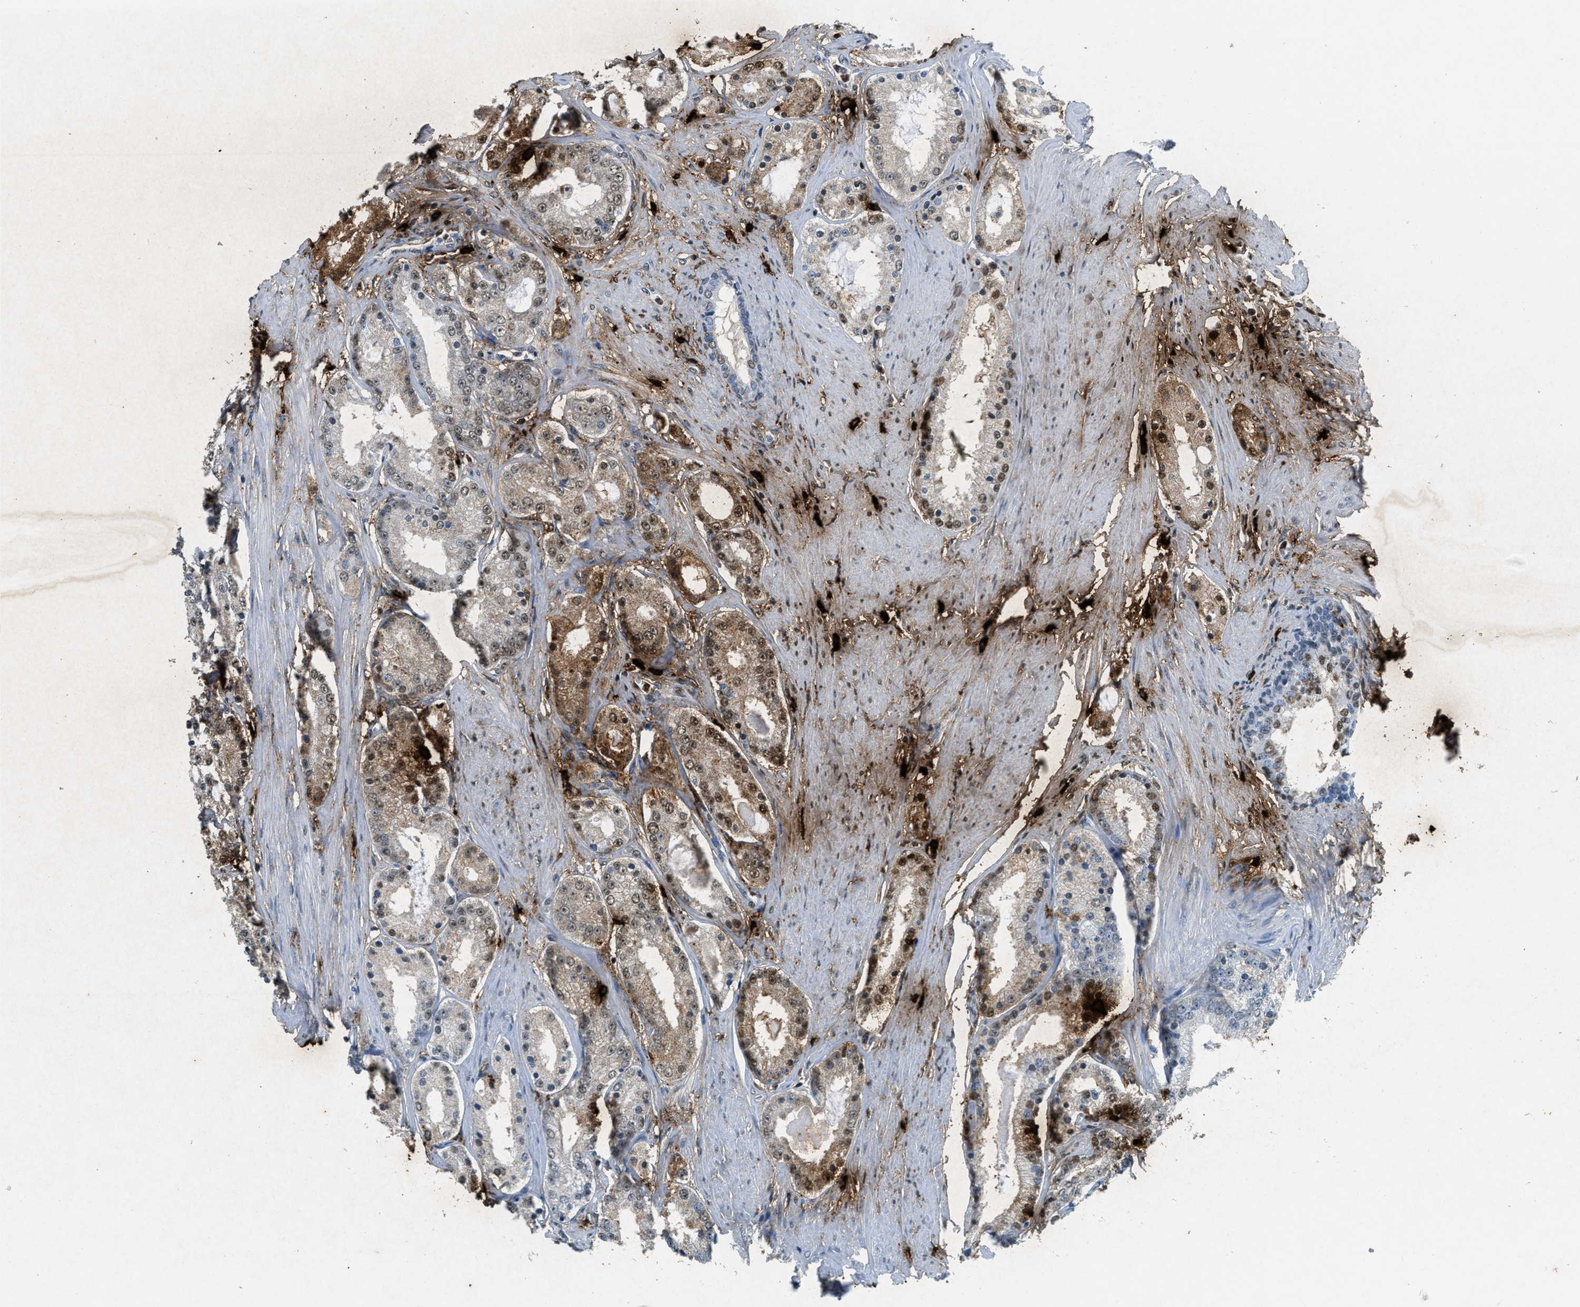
{"staining": {"intensity": "moderate", "quantity": ">75%", "location": "cytoplasmic/membranous,nuclear"}, "tissue": "prostate cancer", "cell_type": "Tumor cells", "image_type": "cancer", "snomed": [{"axis": "morphology", "description": "Adenocarcinoma, Low grade"}, {"axis": "topography", "description": "Prostate"}], "caption": "Protein staining of adenocarcinoma (low-grade) (prostate) tissue displays moderate cytoplasmic/membranous and nuclear positivity in about >75% of tumor cells.", "gene": "TPSAB1", "patient": {"sex": "male", "age": 63}}